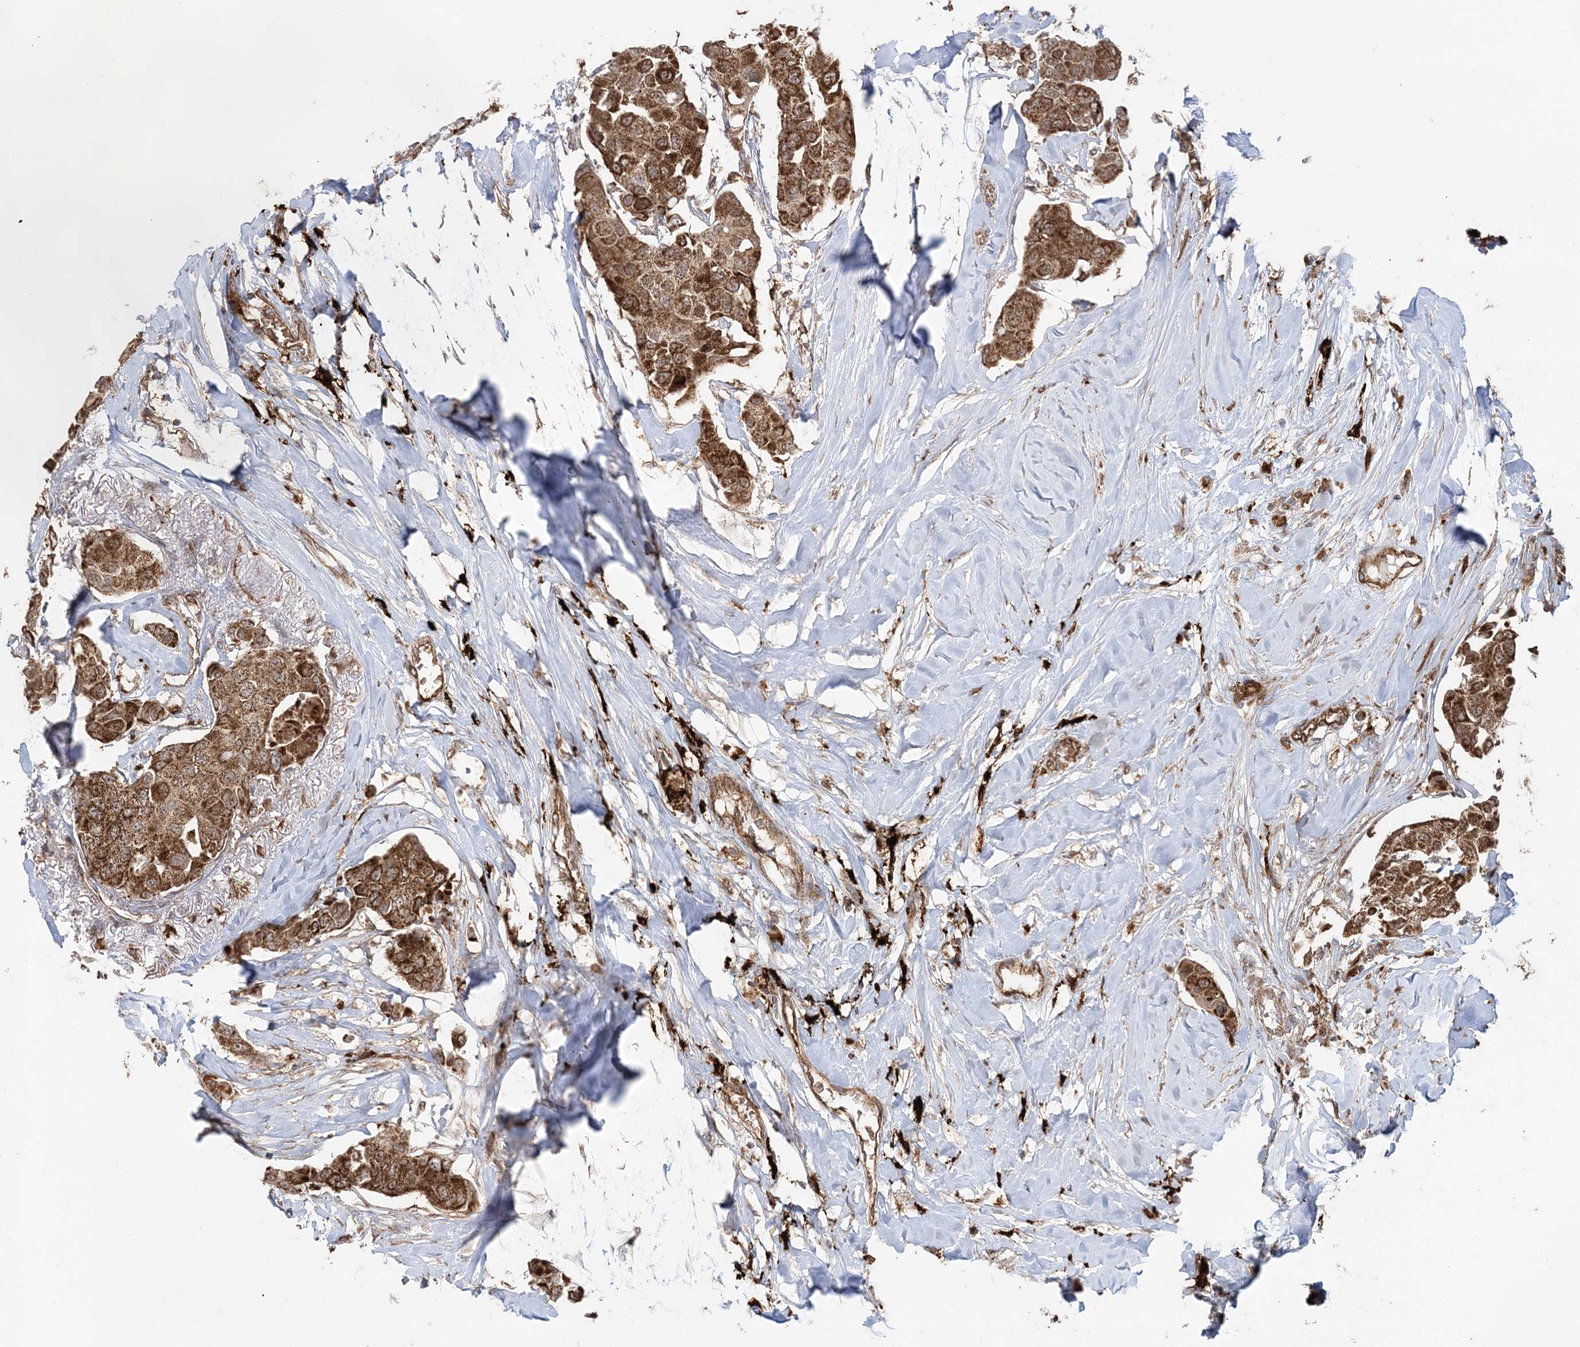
{"staining": {"intensity": "strong", "quantity": ">75%", "location": "cytoplasmic/membranous"}, "tissue": "breast cancer", "cell_type": "Tumor cells", "image_type": "cancer", "snomed": [{"axis": "morphology", "description": "Duct carcinoma"}, {"axis": "topography", "description": "Breast"}], "caption": "Protein staining shows strong cytoplasmic/membranous staining in approximately >75% of tumor cells in breast intraductal carcinoma.", "gene": "LRPPRC", "patient": {"sex": "female", "age": 80}}